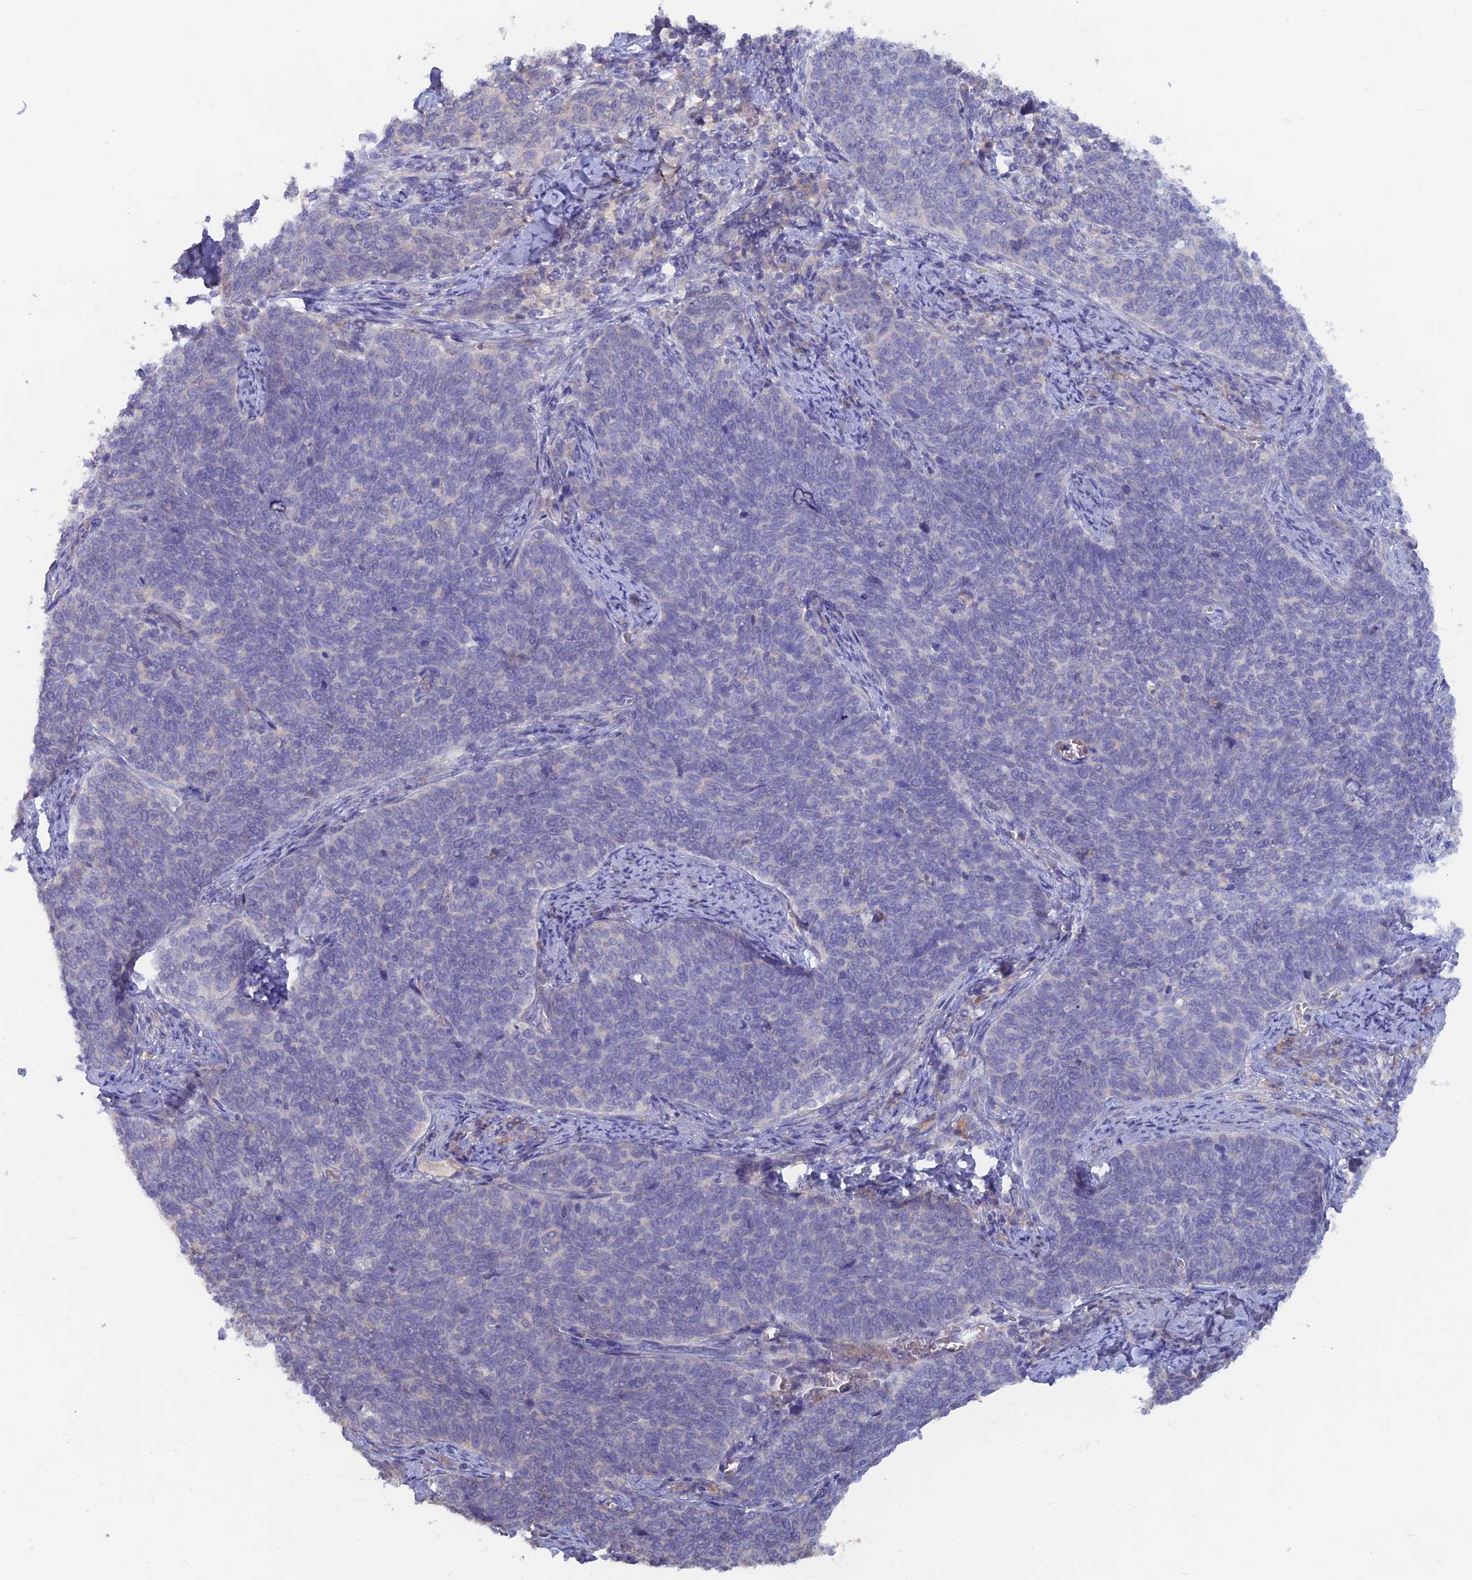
{"staining": {"intensity": "negative", "quantity": "none", "location": "none"}, "tissue": "cervical cancer", "cell_type": "Tumor cells", "image_type": "cancer", "snomed": [{"axis": "morphology", "description": "Squamous cell carcinoma, NOS"}, {"axis": "topography", "description": "Cervix"}], "caption": "A high-resolution image shows IHC staining of squamous cell carcinoma (cervical), which demonstrates no significant staining in tumor cells.", "gene": "ARRDC1", "patient": {"sex": "female", "age": 39}}